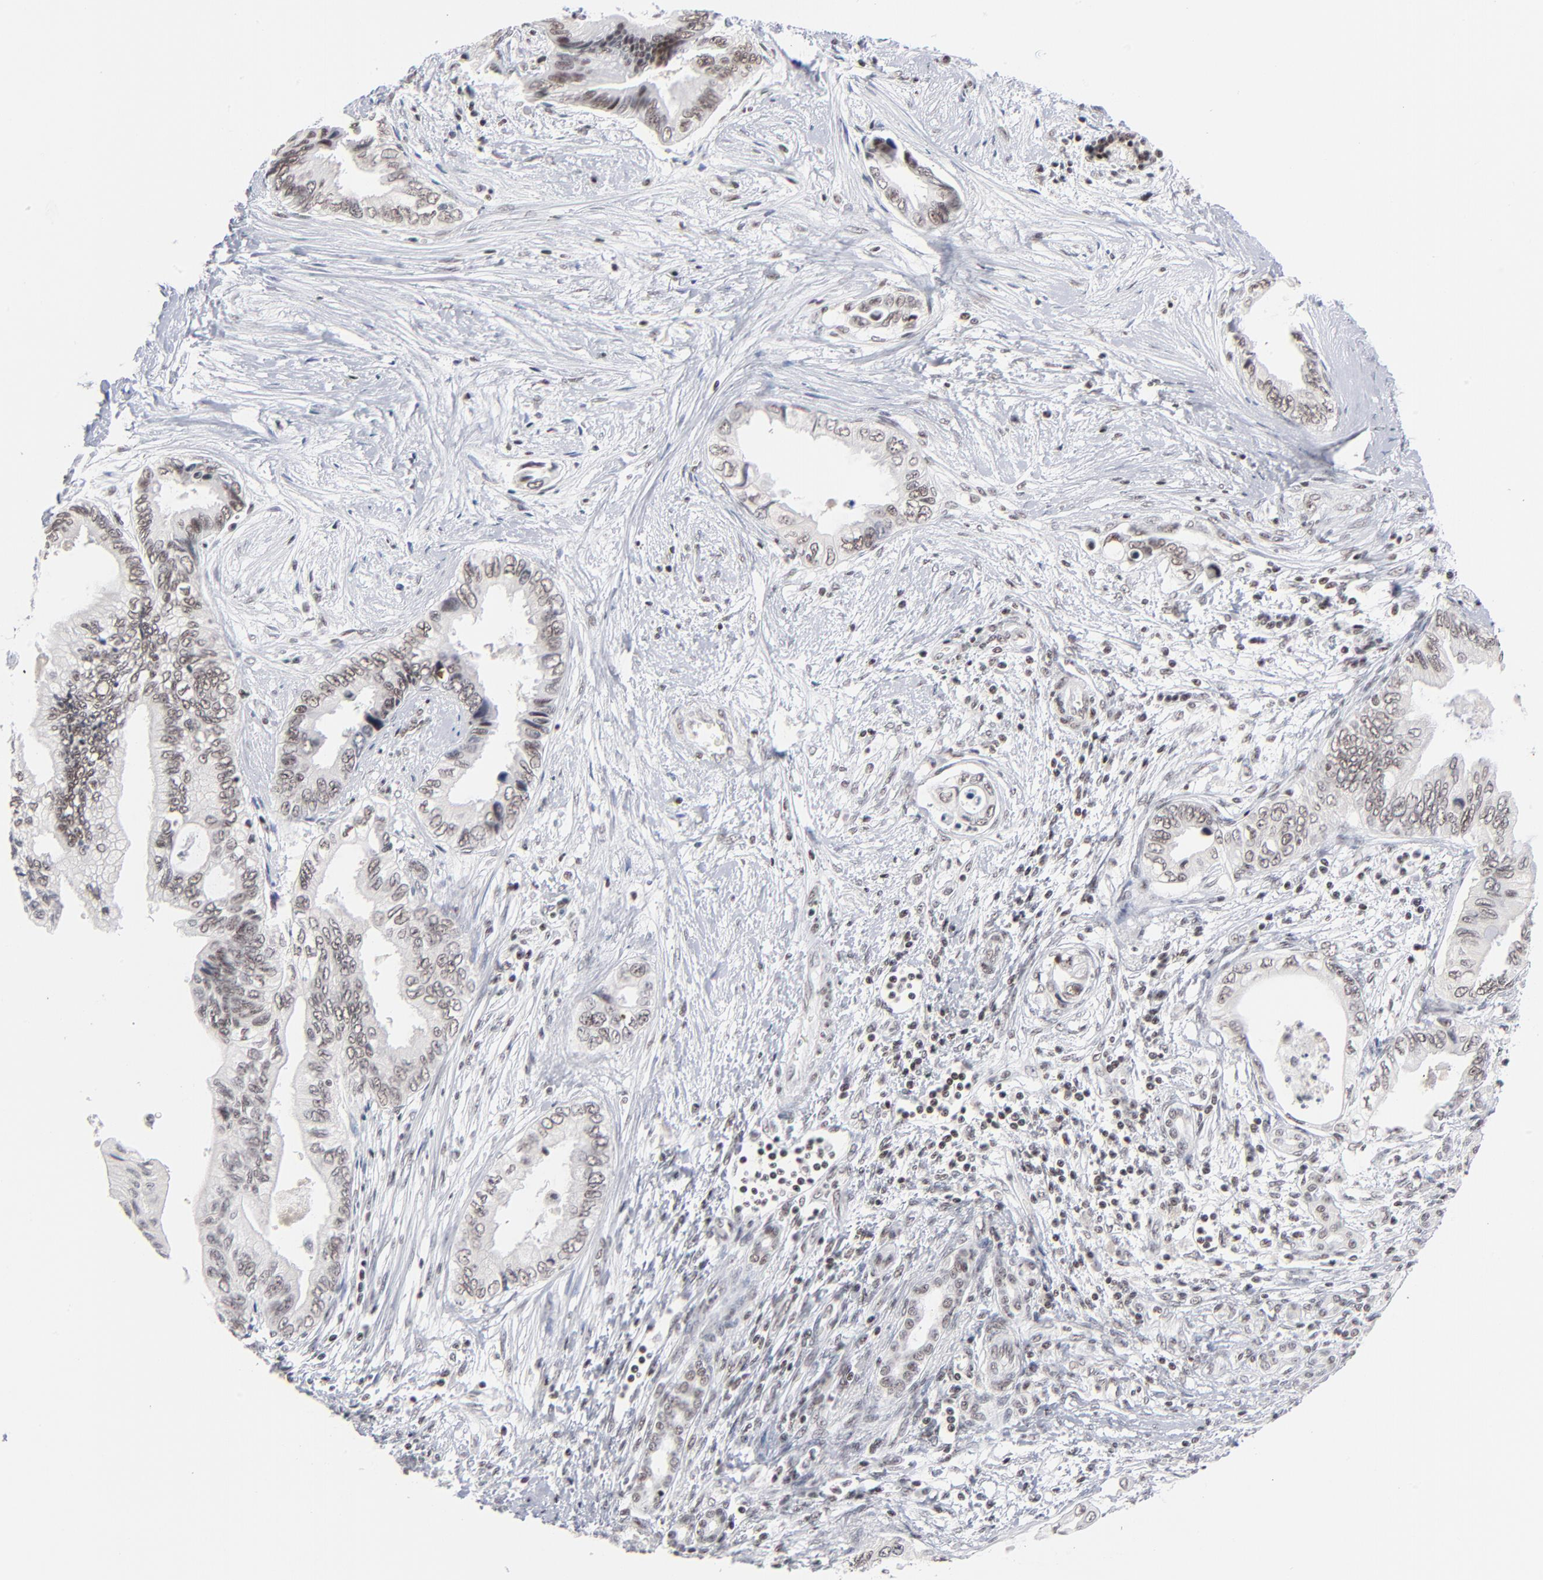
{"staining": {"intensity": "weak", "quantity": "<25%", "location": "nuclear"}, "tissue": "pancreatic cancer", "cell_type": "Tumor cells", "image_type": "cancer", "snomed": [{"axis": "morphology", "description": "Adenocarcinoma, NOS"}, {"axis": "topography", "description": "Pancreas"}], "caption": "There is no significant staining in tumor cells of pancreatic cancer (adenocarcinoma).", "gene": "ZNF143", "patient": {"sex": "female", "age": 66}}